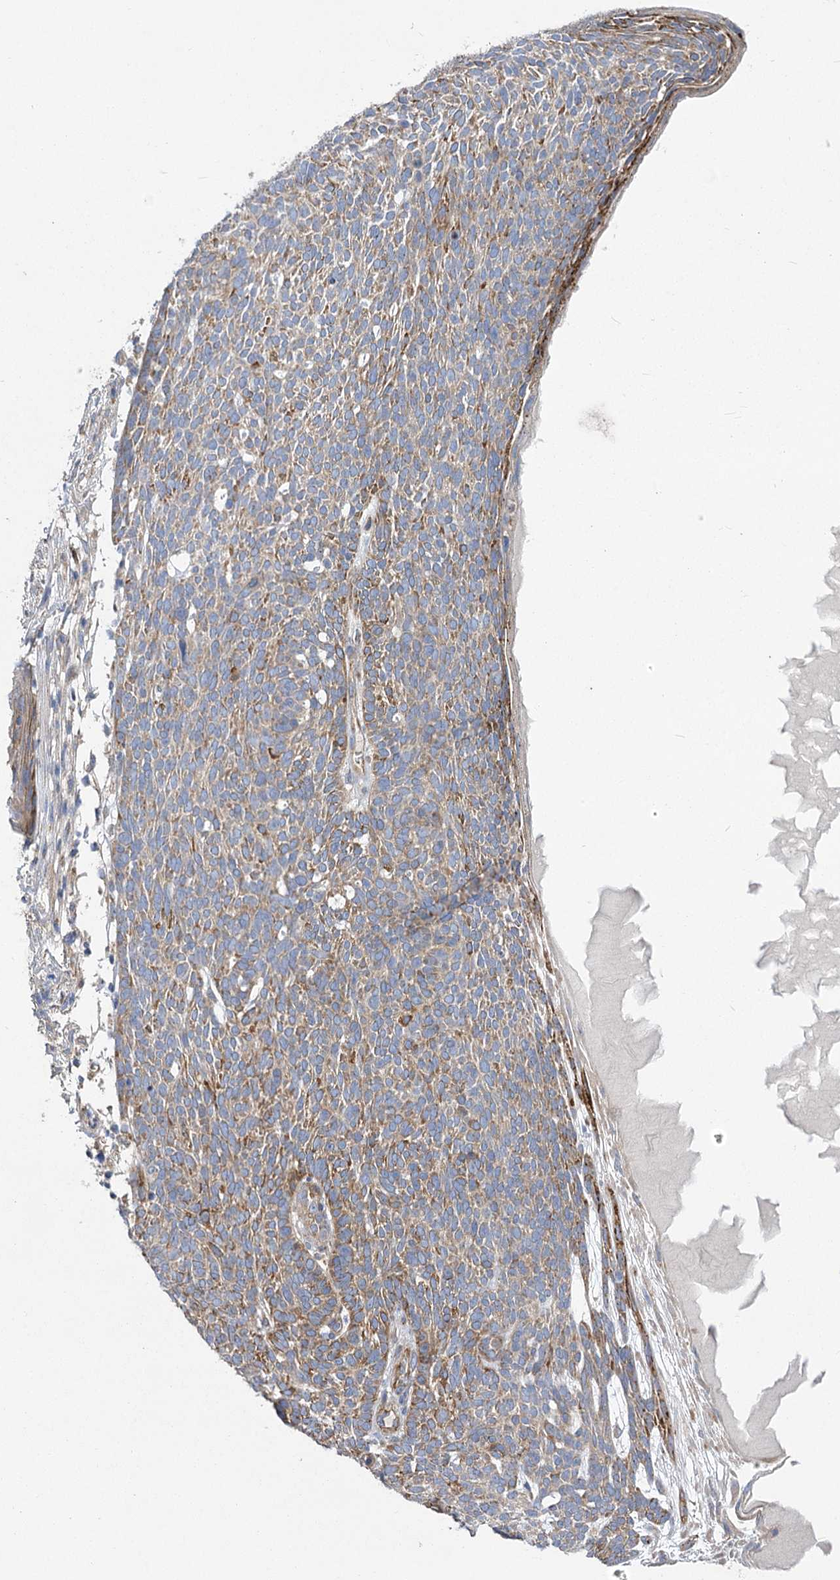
{"staining": {"intensity": "moderate", "quantity": "25%-75%", "location": "cytoplasmic/membranous"}, "tissue": "skin cancer", "cell_type": "Tumor cells", "image_type": "cancer", "snomed": [{"axis": "morphology", "description": "Squamous cell carcinoma, NOS"}, {"axis": "topography", "description": "Skin"}], "caption": "This is an image of immunohistochemistry (IHC) staining of skin cancer (squamous cell carcinoma), which shows moderate staining in the cytoplasmic/membranous of tumor cells.", "gene": "RMDN2", "patient": {"sex": "female", "age": 90}}